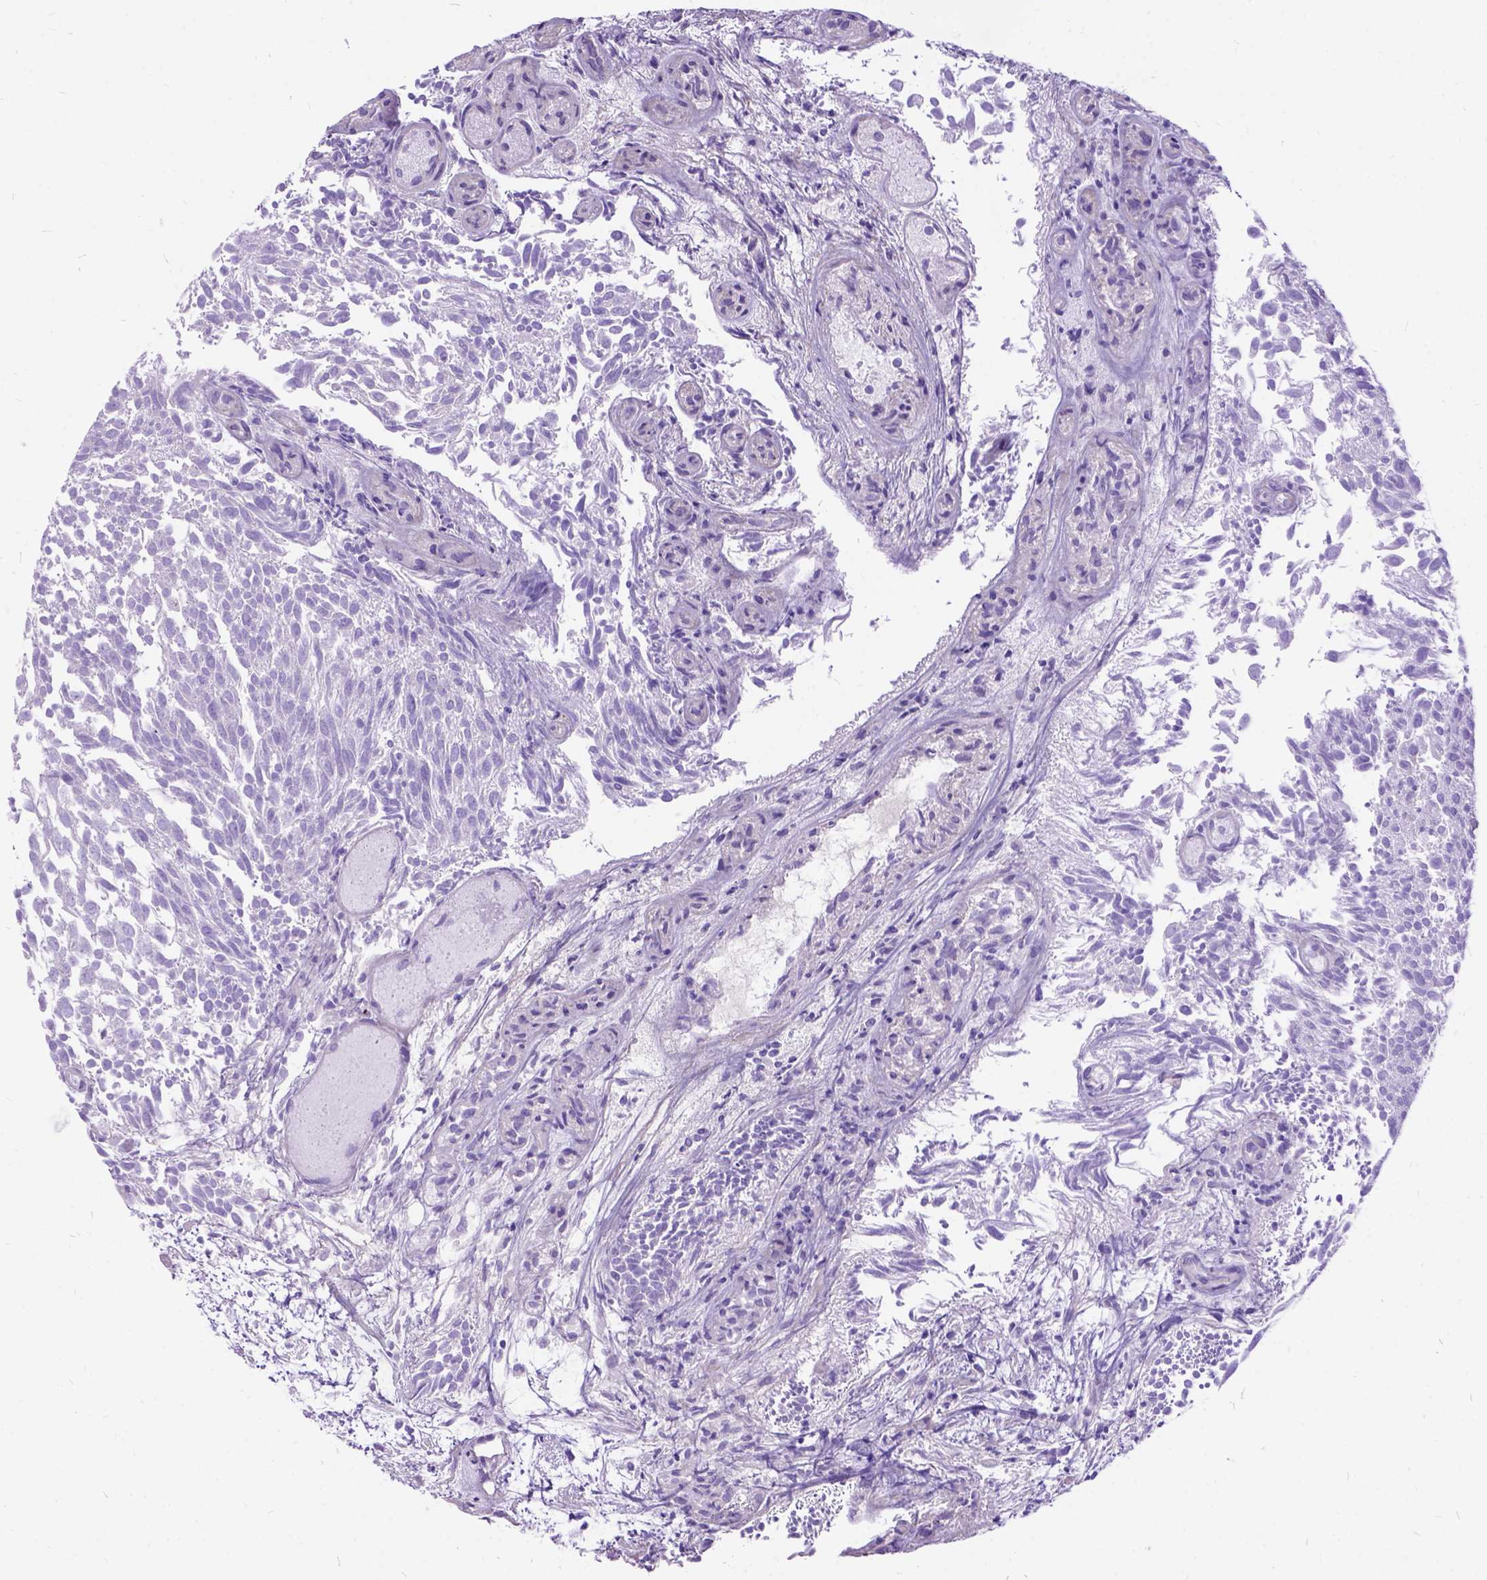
{"staining": {"intensity": "negative", "quantity": "none", "location": "none"}, "tissue": "urothelial cancer", "cell_type": "Tumor cells", "image_type": "cancer", "snomed": [{"axis": "morphology", "description": "Urothelial carcinoma, Low grade"}, {"axis": "topography", "description": "Urinary bladder"}], "caption": "High magnification brightfield microscopy of urothelial cancer stained with DAB (brown) and counterstained with hematoxylin (blue): tumor cells show no significant expression.", "gene": "ARL9", "patient": {"sex": "male", "age": 70}}